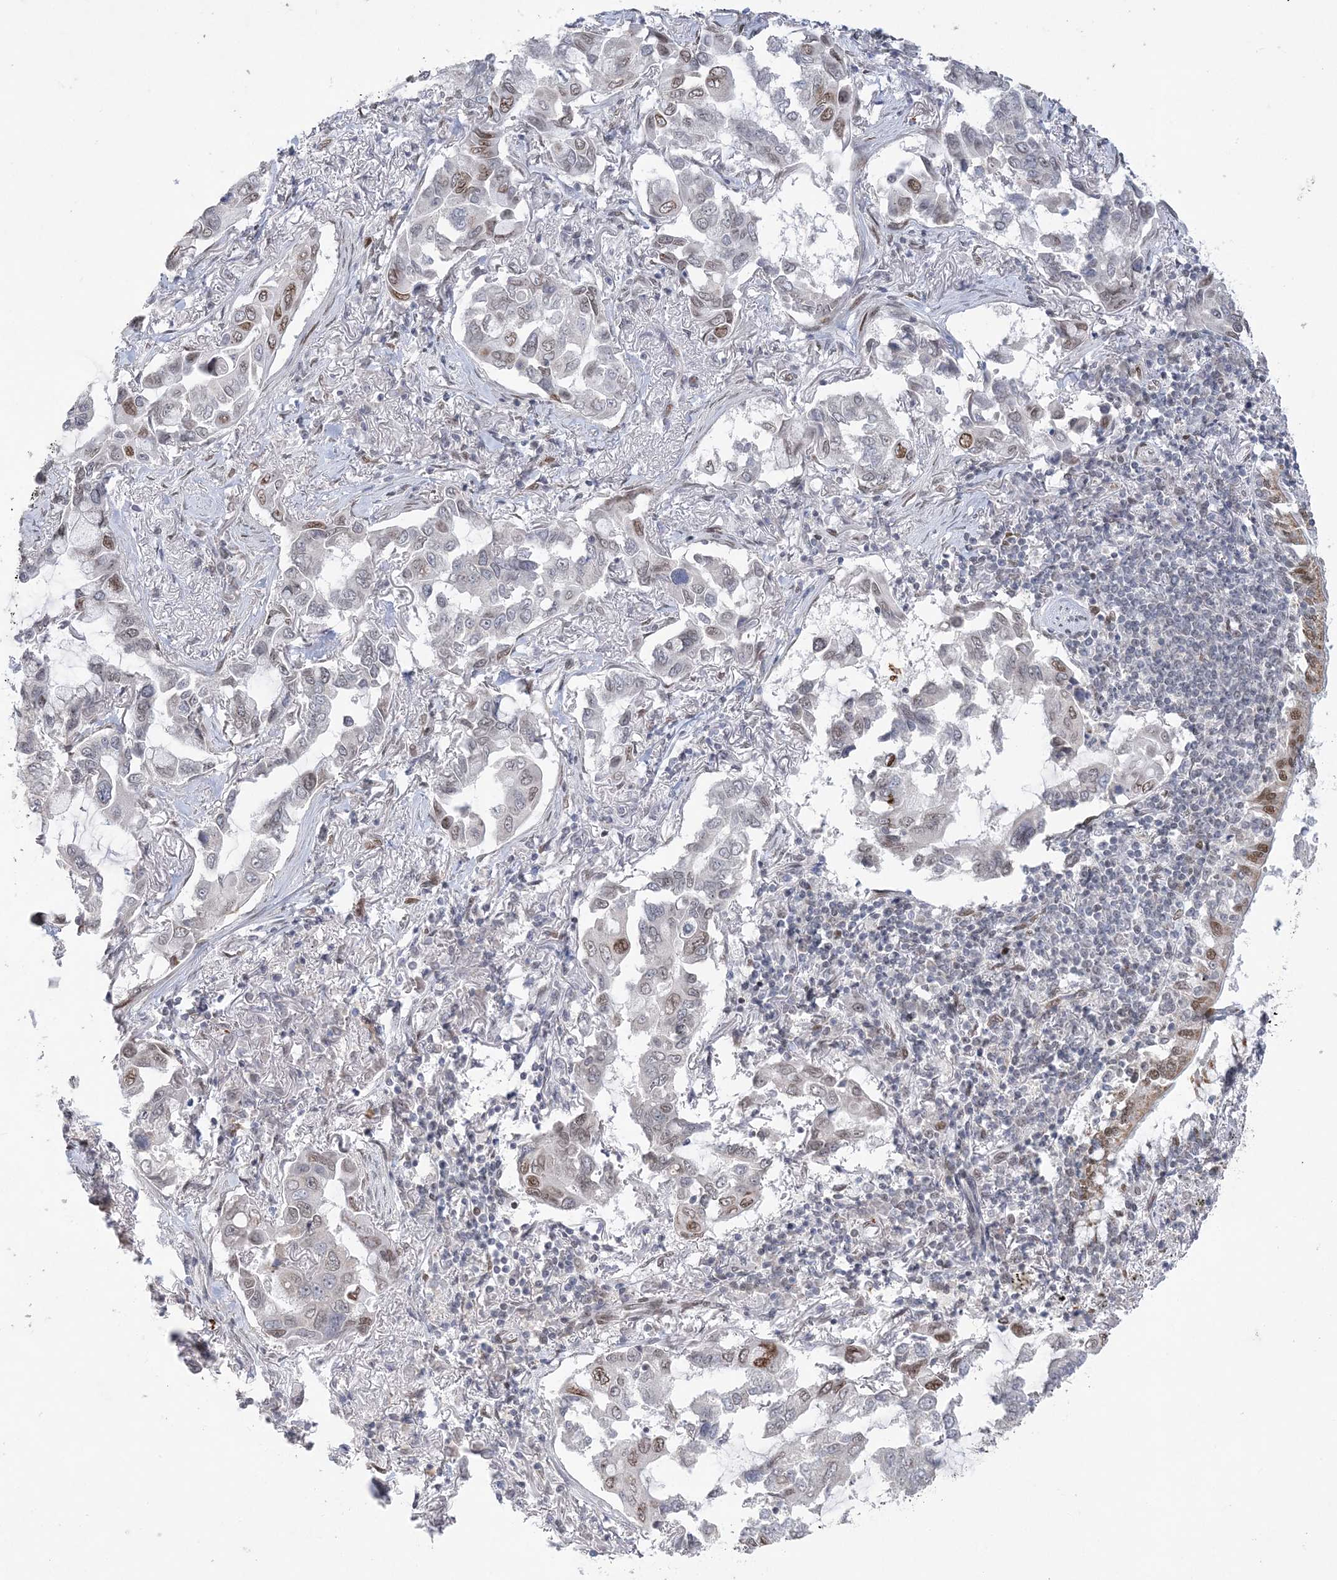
{"staining": {"intensity": "moderate", "quantity": "<25%", "location": "nuclear"}, "tissue": "lung cancer", "cell_type": "Tumor cells", "image_type": "cancer", "snomed": [{"axis": "morphology", "description": "Adenocarcinoma, NOS"}, {"axis": "topography", "description": "Lung"}], "caption": "A photomicrograph of human lung cancer (adenocarcinoma) stained for a protein demonstrates moderate nuclear brown staining in tumor cells.", "gene": "WAC", "patient": {"sex": "male", "age": 64}}